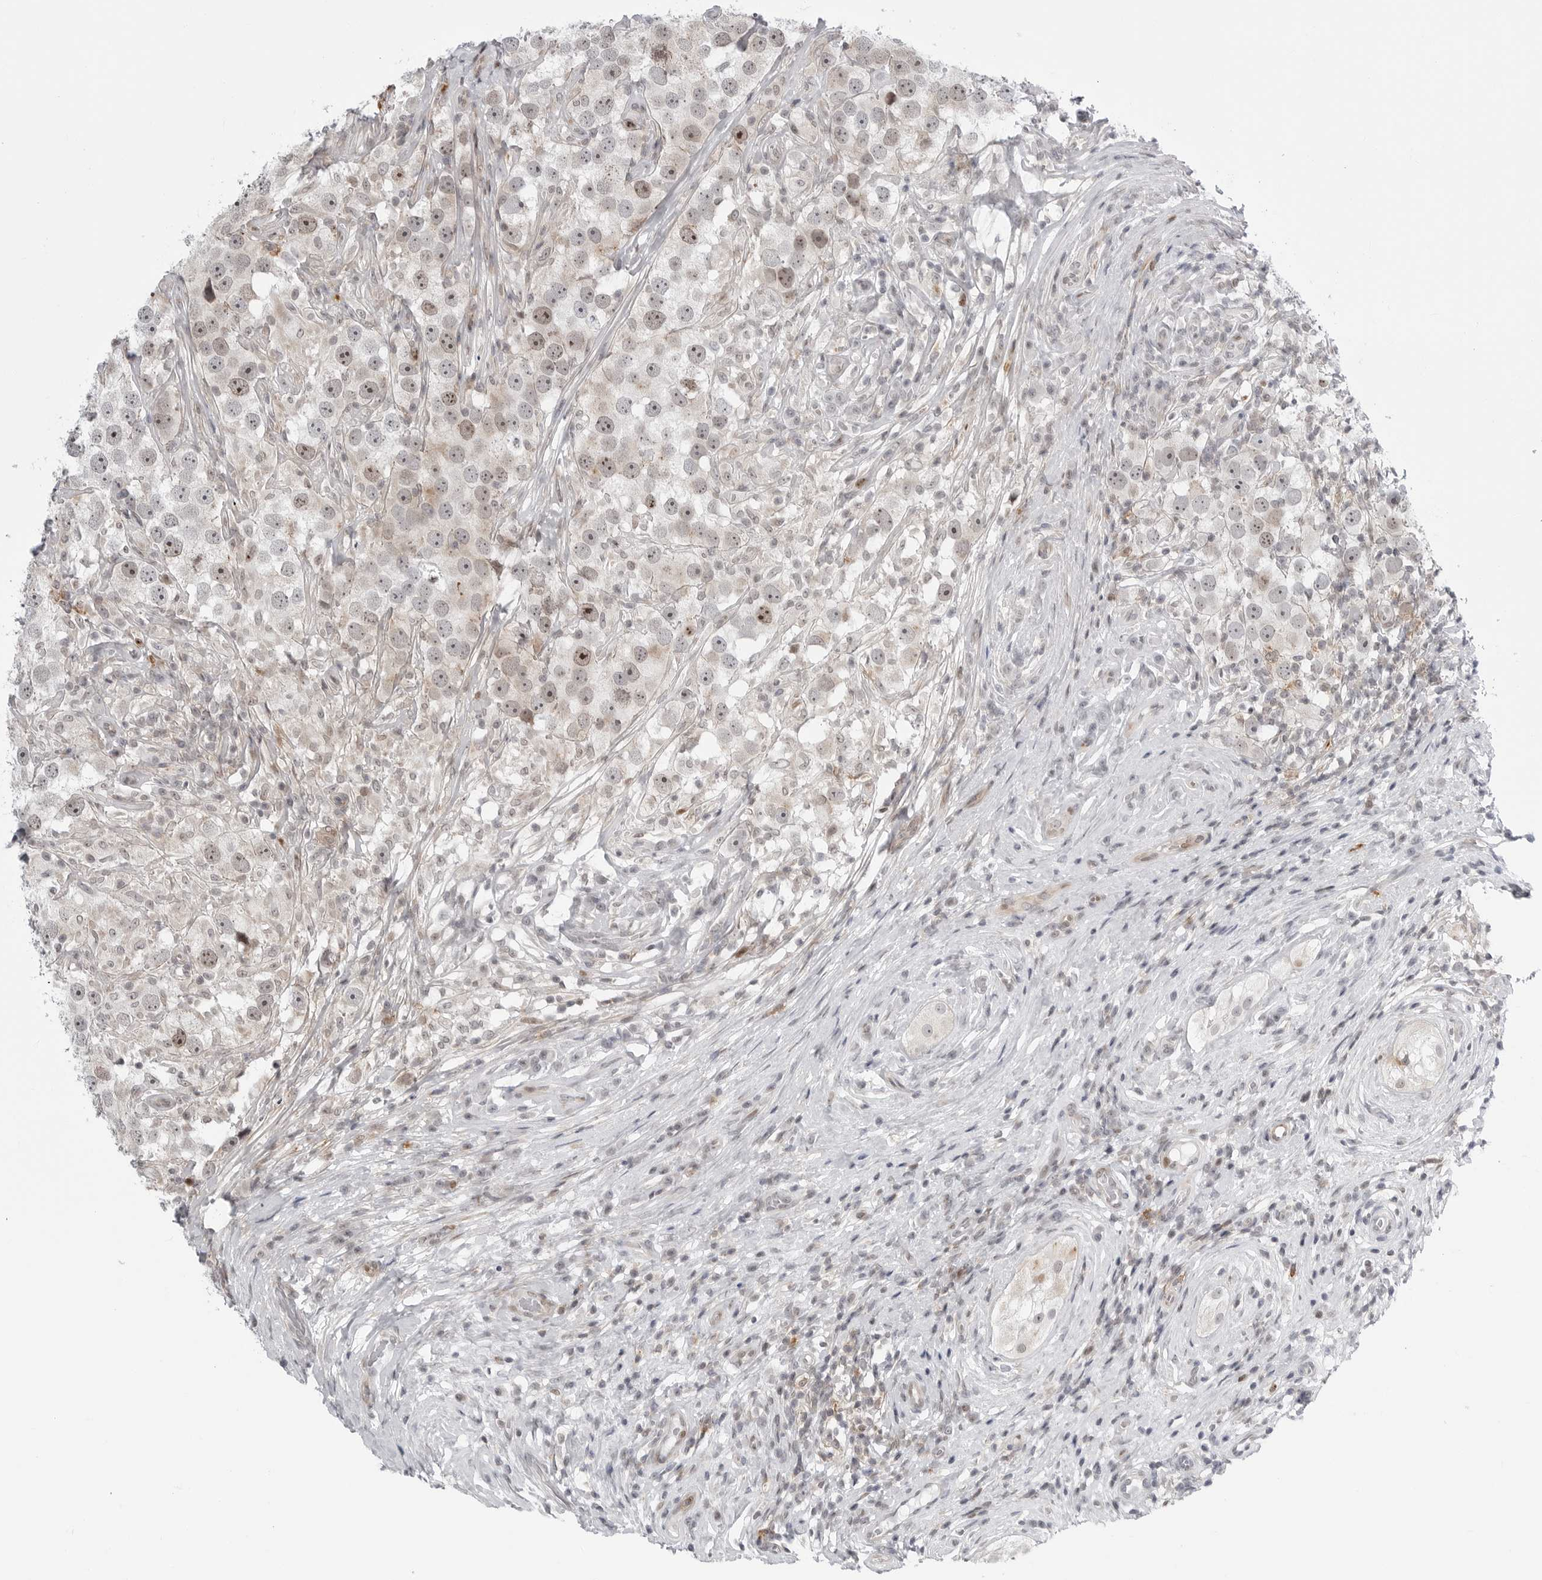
{"staining": {"intensity": "moderate", "quantity": "25%-75%", "location": "nuclear"}, "tissue": "testis cancer", "cell_type": "Tumor cells", "image_type": "cancer", "snomed": [{"axis": "morphology", "description": "Seminoma, NOS"}, {"axis": "topography", "description": "Testis"}], "caption": "A high-resolution image shows immunohistochemistry (IHC) staining of testis cancer (seminoma), which displays moderate nuclear expression in approximately 25%-75% of tumor cells.", "gene": "FAM135B", "patient": {"sex": "male", "age": 49}}